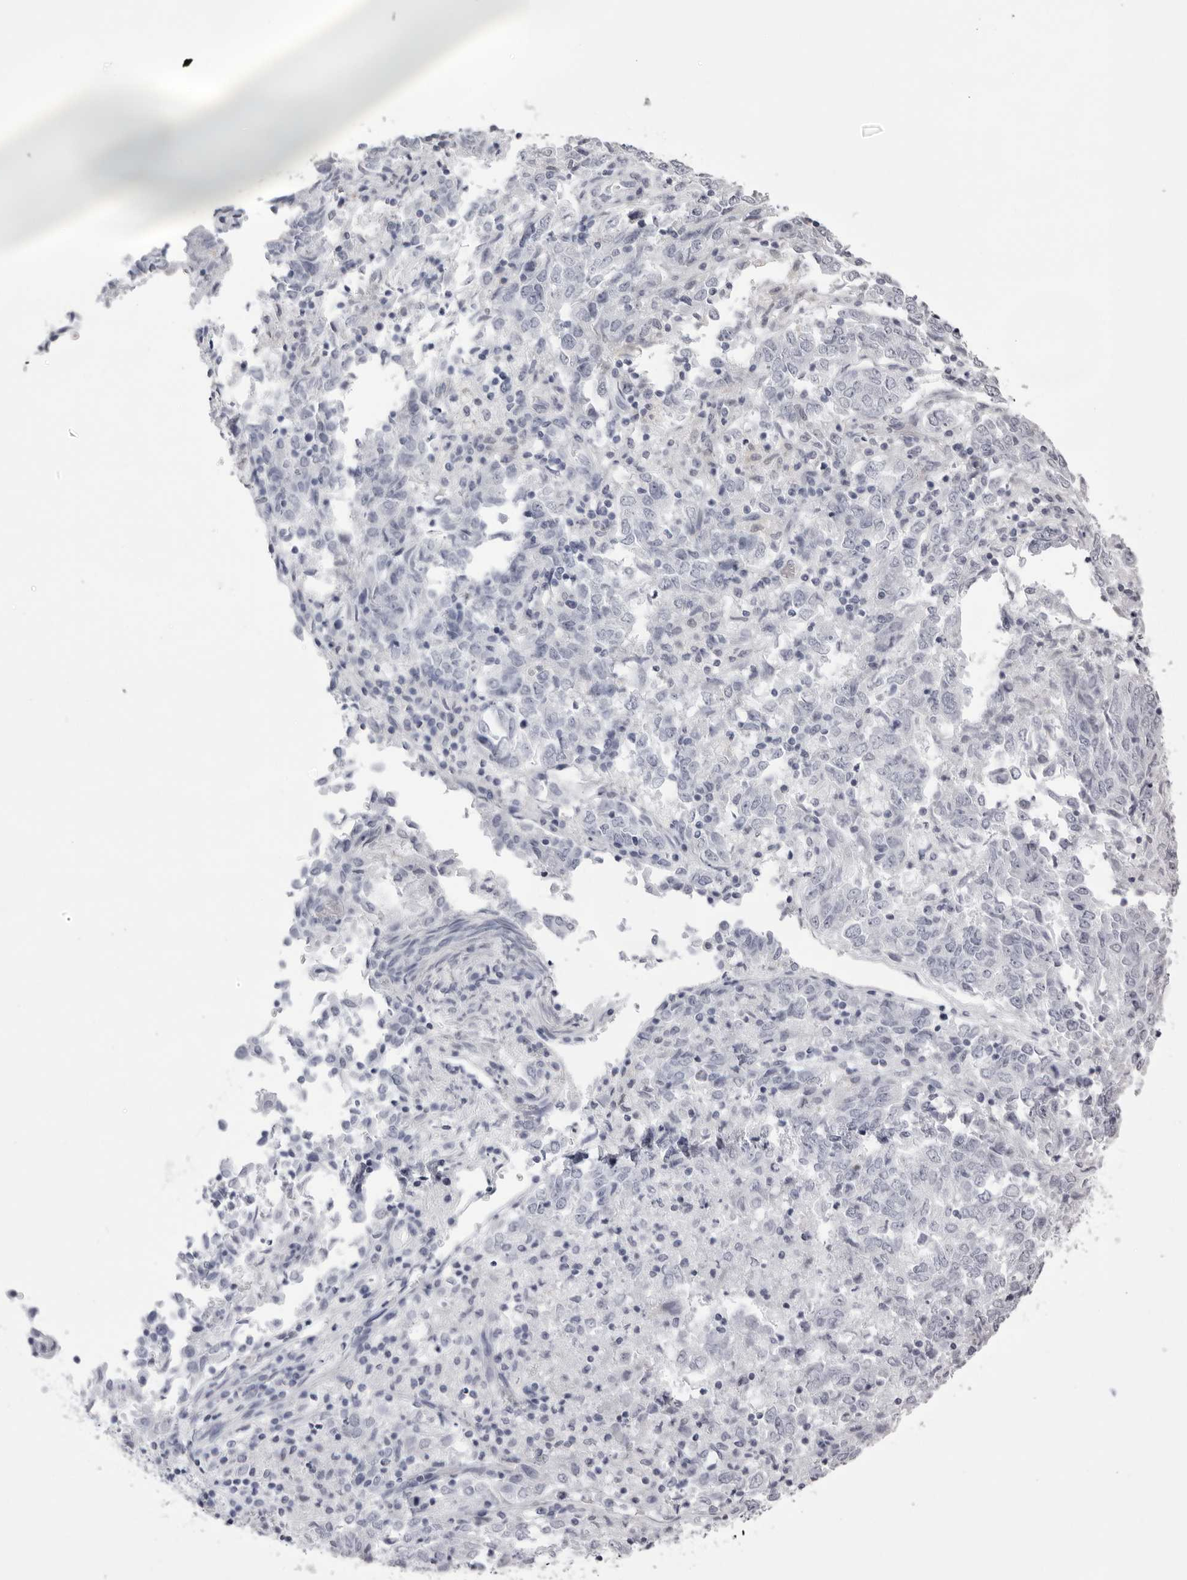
{"staining": {"intensity": "negative", "quantity": "none", "location": "none"}, "tissue": "endometrial cancer", "cell_type": "Tumor cells", "image_type": "cancer", "snomed": [{"axis": "morphology", "description": "Adenocarcinoma, NOS"}, {"axis": "topography", "description": "Endometrium"}], "caption": "This is an immunohistochemistry (IHC) photomicrograph of human adenocarcinoma (endometrial). There is no staining in tumor cells.", "gene": "TMOD4", "patient": {"sex": "female", "age": 80}}